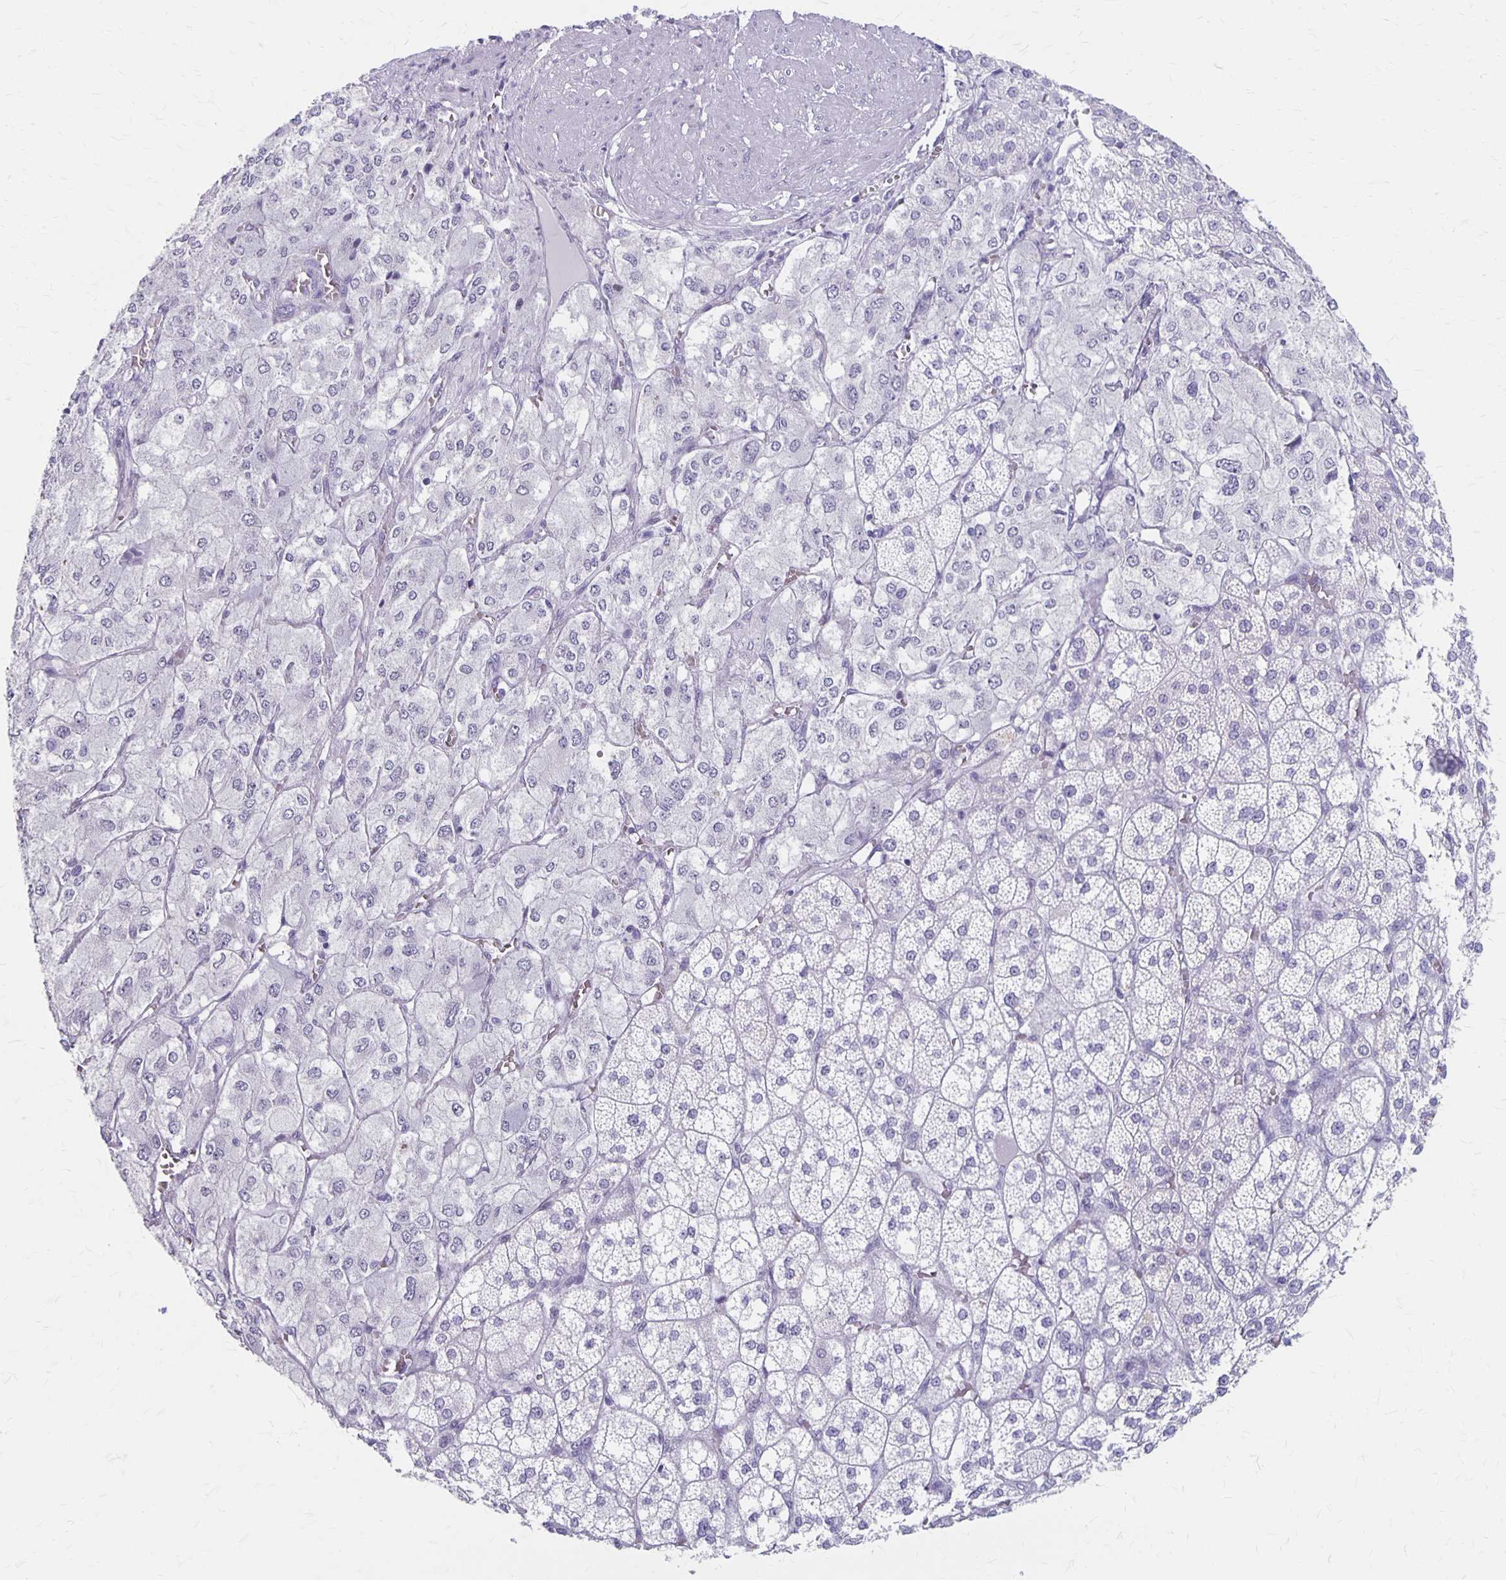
{"staining": {"intensity": "negative", "quantity": "none", "location": "none"}, "tissue": "adrenal gland", "cell_type": "Glandular cells", "image_type": "normal", "snomed": [{"axis": "morphology", "description": "Normal tissue, NOS"}, {"axis": "topography", "description": "Adrenal gland"}], "caption": "Human adrenal gland stained for a protein using immunohistochemistry shows no staining in glandular cells.", "gene": "MAGEC2", "patient": {"sex": "female", "age": 60}}